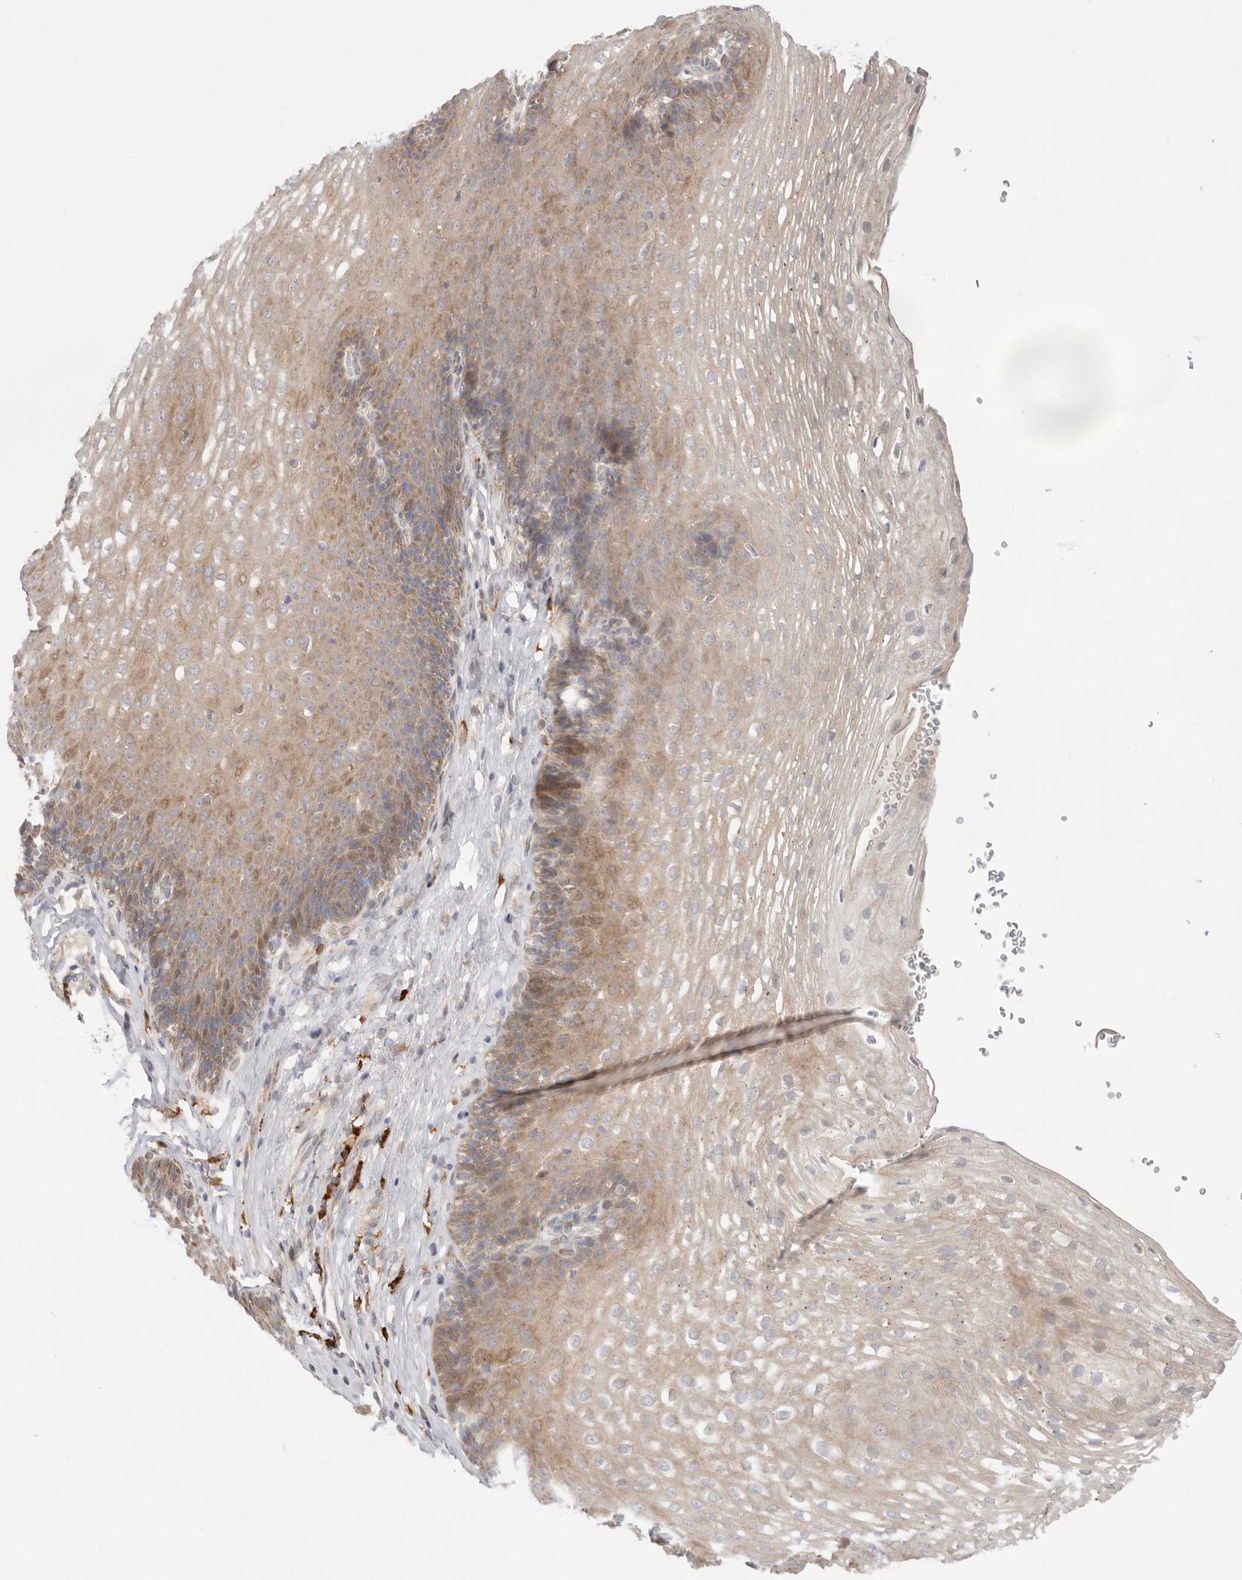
{"staining": {"intensity": "moderate", "quantity": ">75%", "location": "cytoplasmic/membranous"}, "tissue": "esophagus", "cell_type": "Squamous epithelial cells", "image_type": "normal", "snomed": [{"axis": "morphology", "description": "Normal tissue, NOS"}, {"axis": "topography", "description": "Esophagus"}], "caption": "High-magnification brightfield microscopy of benign esophagus stained with DAB (3,3'-diaminobenzidine) (brown) and counterstained with hematoxylin (blue). squamous epithelial cells exhibit moderate cytoplasmic/membranous expression is present in approximately>75% of cells. The staining is performed using DAB (3,3'-diaminobenzidine) brown chromogen to label protein expression. The nuclei are counter-stained blue using hematoxylin.", "gene": "USH1C", "patient": {"sex": "female", "age": 66}}